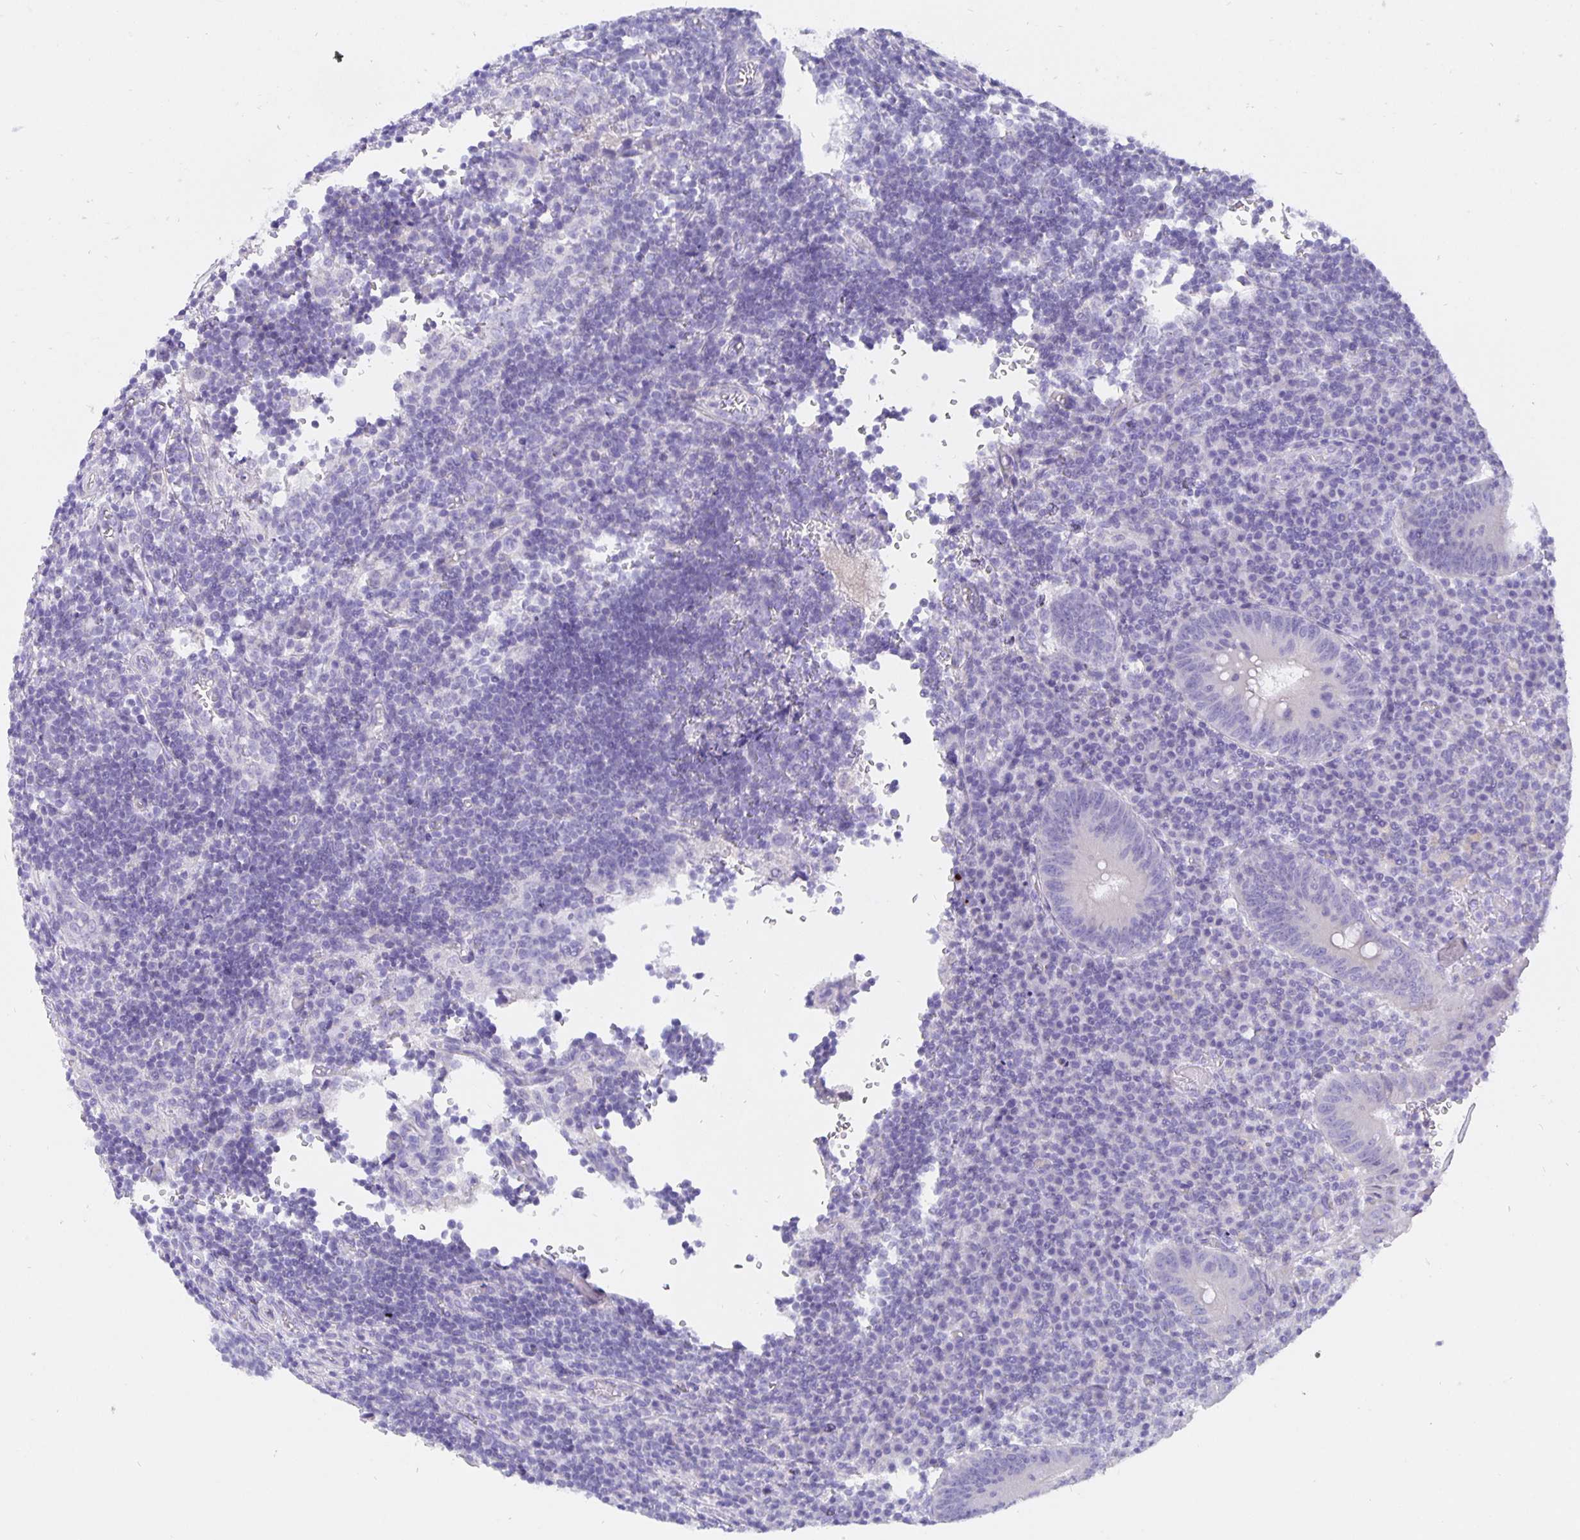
{"staining": {"intensity": "negative", "quantity": "none", "location": "none"}, "tissue": "appendix", "cell_type": "Glandular cells", "image_type": "normal", "snomed": [{"axis": "morphology", "description": "Normal tissue, NOS"}, {"axis": "topography", "description": "Appendix"}], "caption": "Immunohistochemistry (IHC) of normal appendix demonstrates no positivity in glandular cells. The staining was performed using DAB (3,3'-diaminobenzidine) to visualize the protein expression in brown, while the nuclei were stained in blue with hematoxylin (Magnification: 20x).", "gene": "CFAP74", "patient": {"sex": "male", "age": 18}}